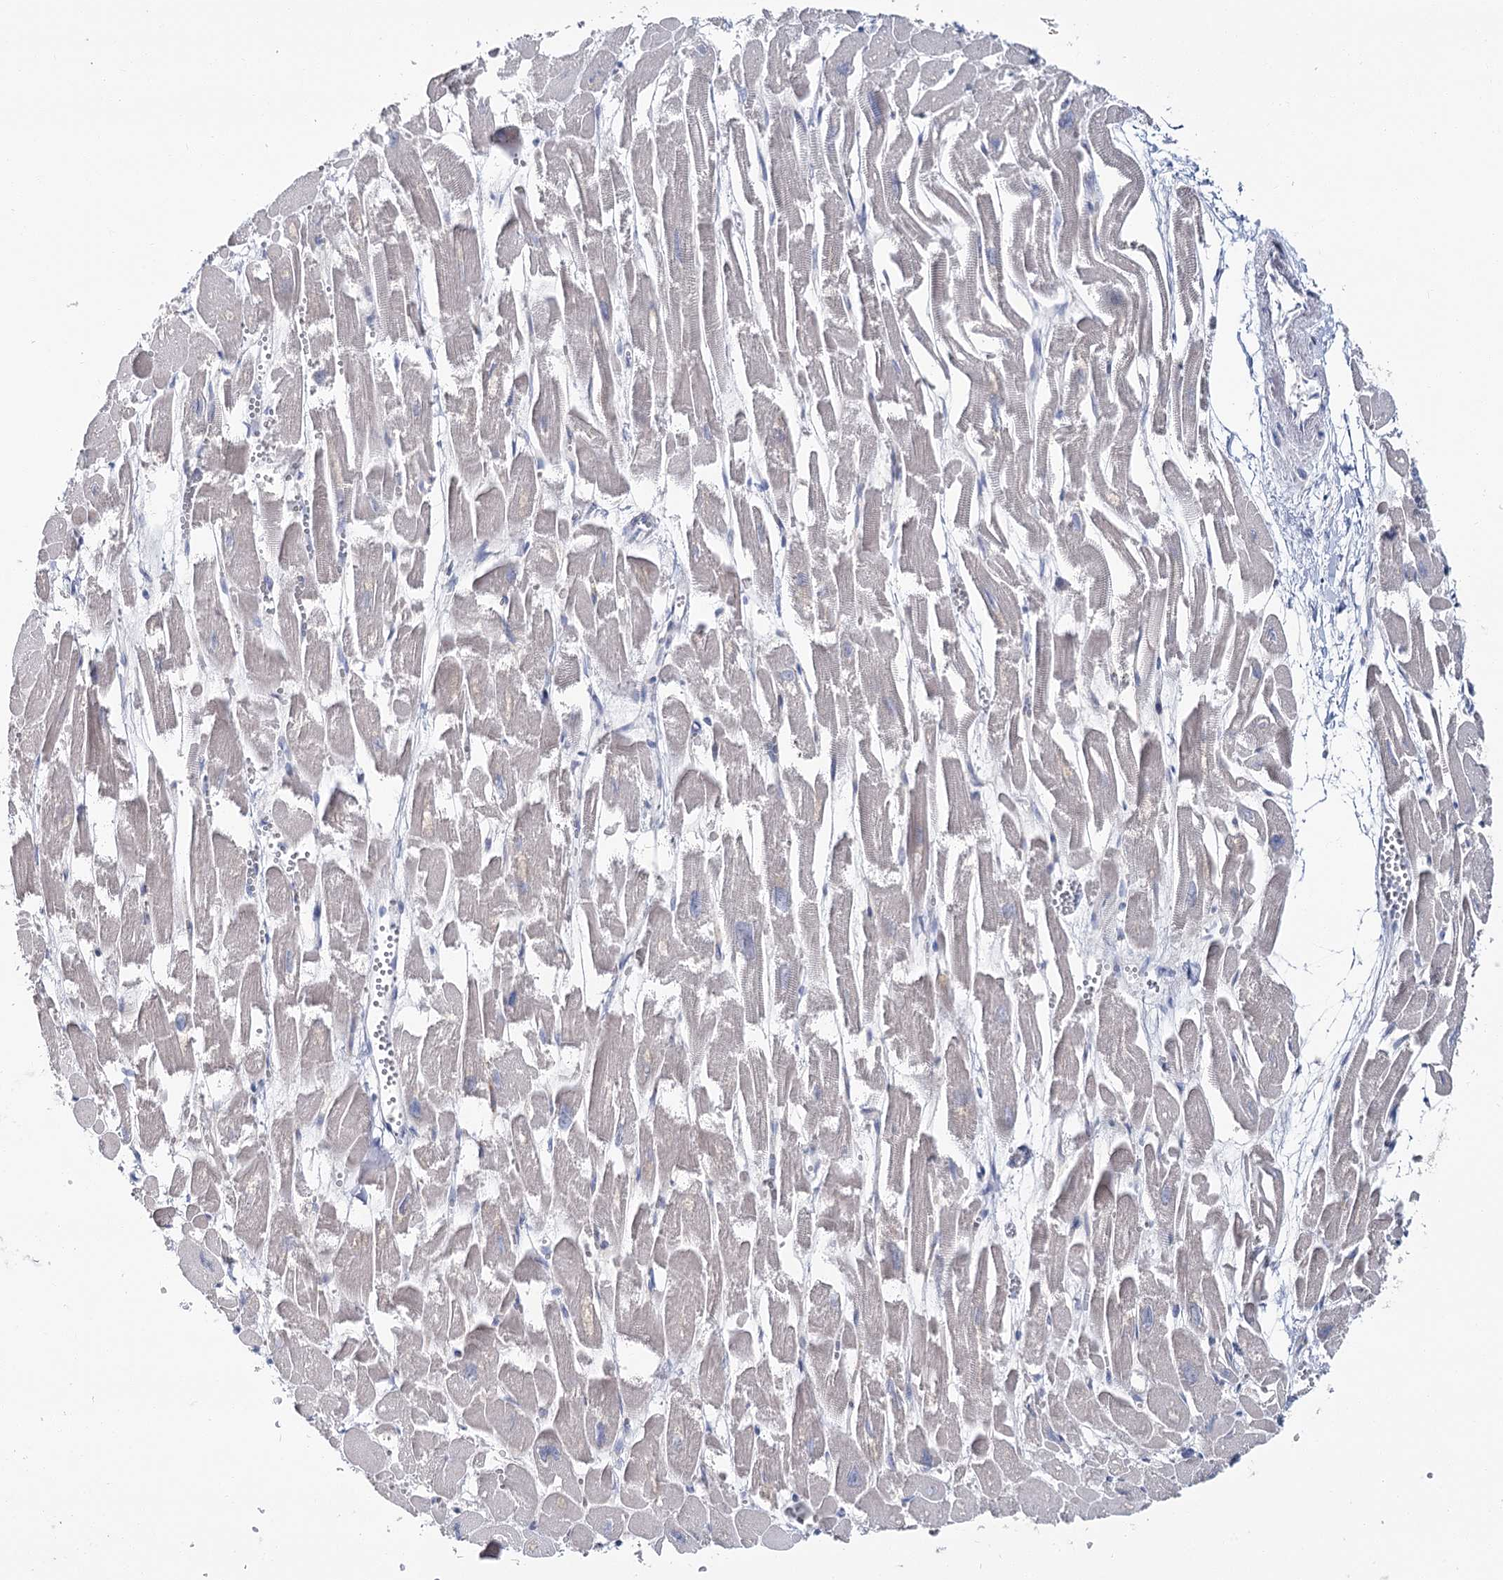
{"staining": {"intensity": "weak", "quantity": ">75%", "location": "cytoplasmic/membranous"}, "tissue": "heart muscle", "cell_type": "Cardiomyocytes", "image_type": "normal", "snomed": [{"axis": "morphology", "description": "Normal tissue, NOS"}, {"axis": "topography", "description": "Heart"}], "caption": "Immunohistochemical staining of normal heart muscle exhibits low levels of weak cytoplasmic/membranous expression in approximately >75% of cardiomyocytes.", "gene": "CPLANE1", "patient": {"sex": "male", "age": 54}}